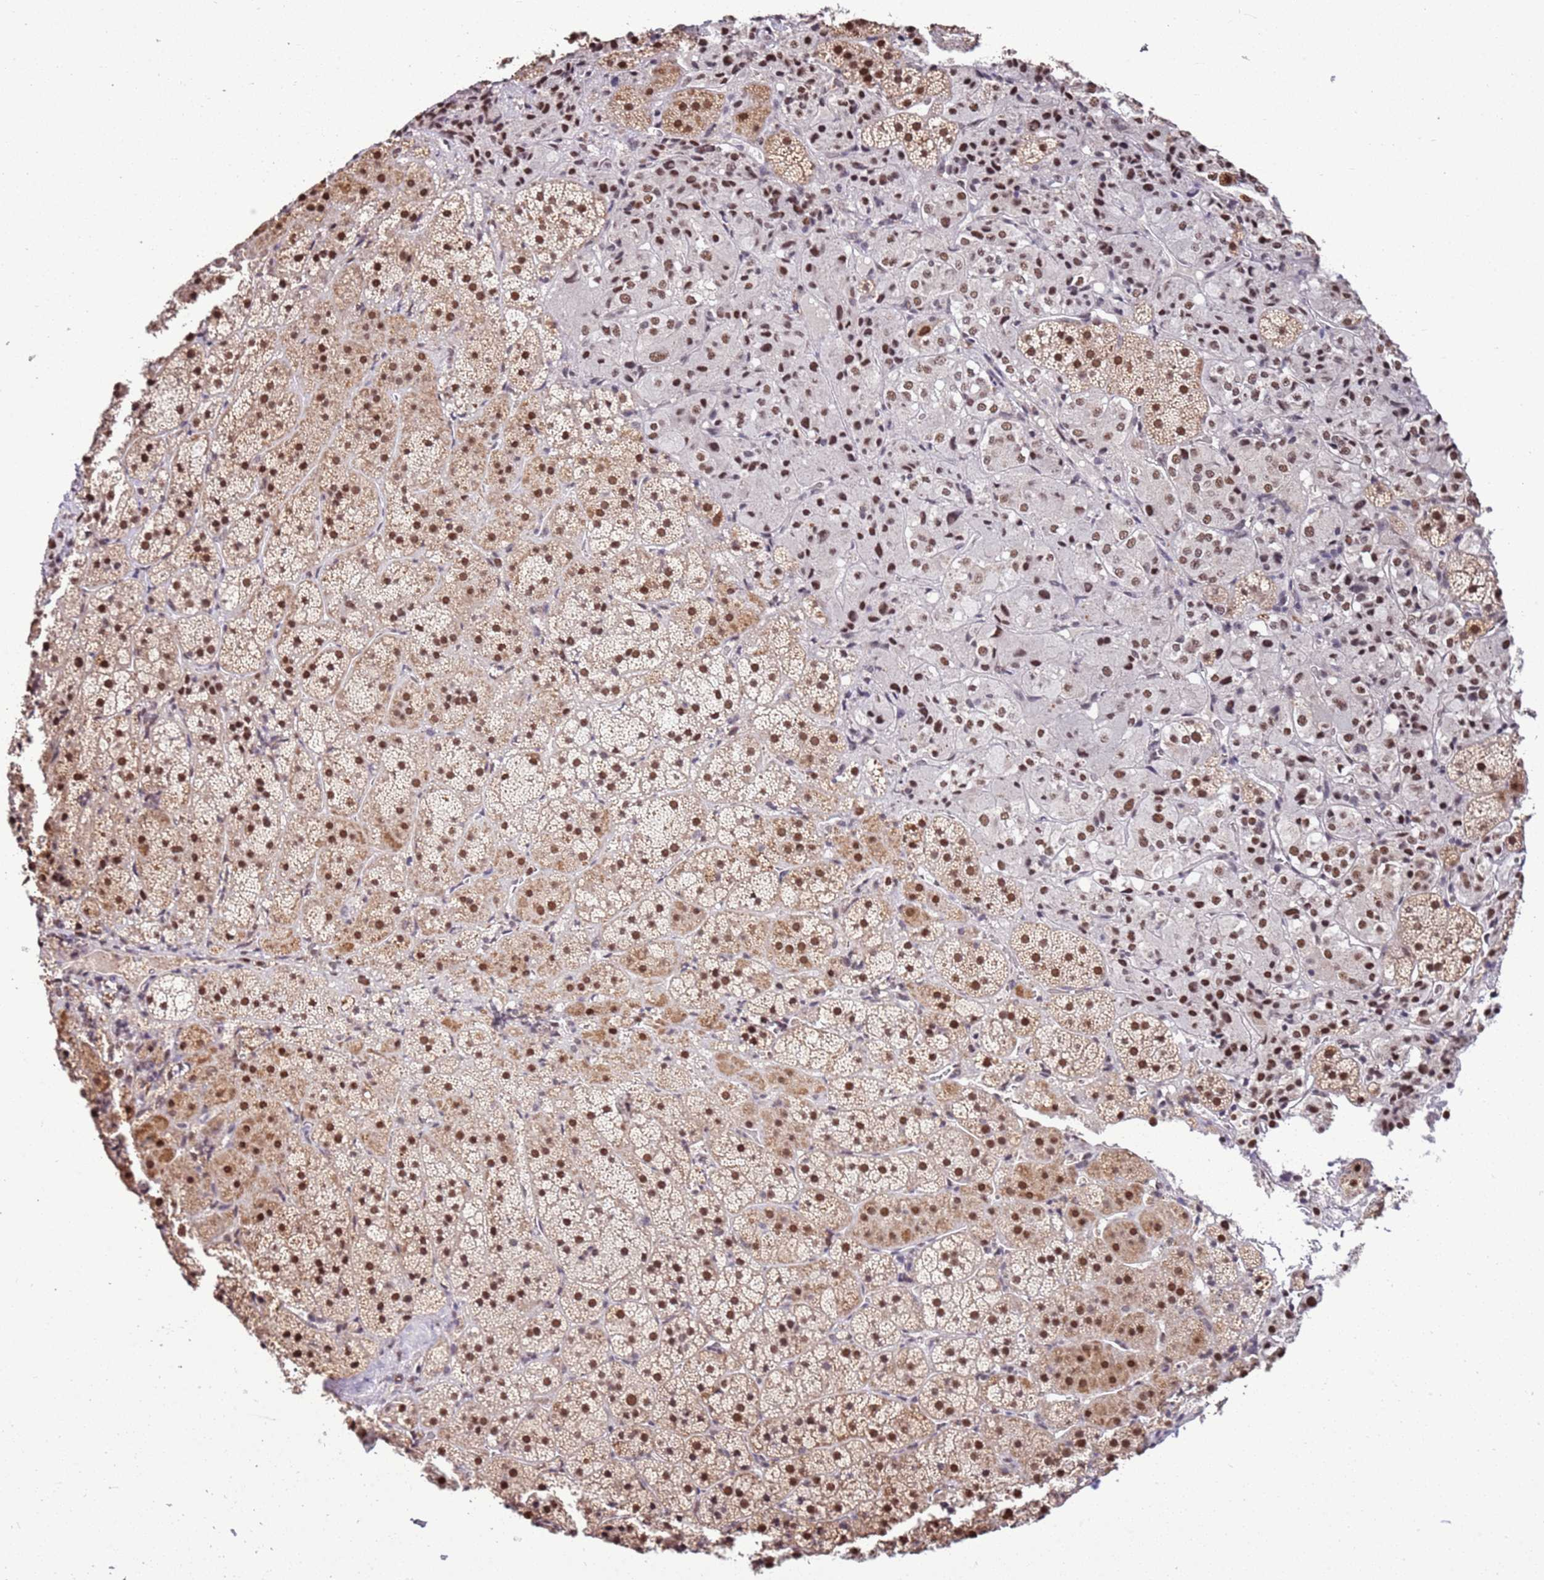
{"staining": {"intensity": "strong", "quantity": ">75%", "location": "cytoplasmic/membranous,nuclear"}, "tissue": "adrenal gland", "cell_type": "Glandular cells", "image_type": "normal", "snomed": [{"axis": "morphology", "description": "Normal tissue, NOS"}, {"axis": "topography", "description": "Adrenal gland"}], "caption": "Immunohistochemistry histopathology image of benign adrenal gland stained for a protein (brown), which exhibits high levels of strong cytoplasmic/membranous,nuclear staining in approximately >75% of glandular cells.", "gene": "AKAP8L", "patient": {"sex": "female", "age": 44}}